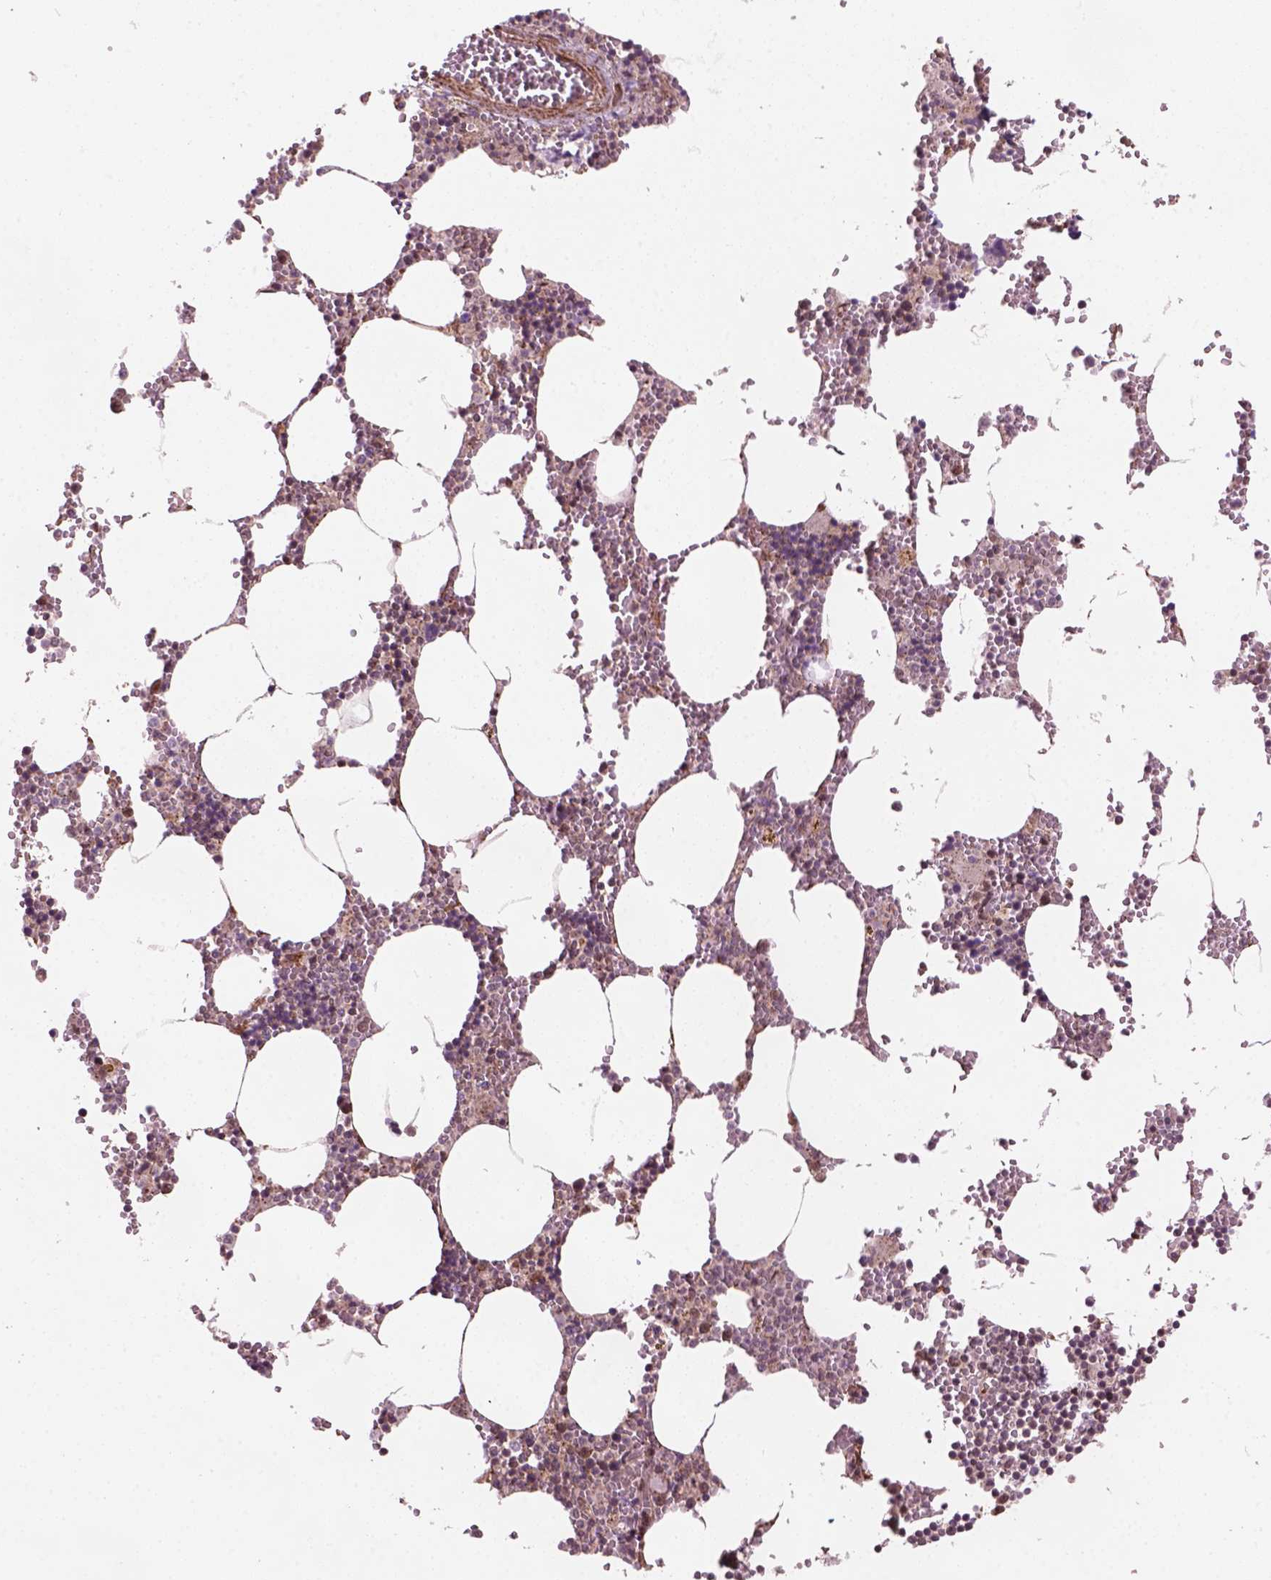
{"staining": {"intensity": "moderate", "quantity": "<25%", "location": "cytoplasmic/membranous,nuclear"}, "tissue": "bone marrow", "cell_type": "Hematopoietic cells", "image_type": "normal", "snomed": [{"axis": "morphology", "description": "Normal tissue, NOS"}, {"axis": "topography", "description": "Bone marrow"}], "caption": "A high-resolution image shows immunohistochemistry (IHC) staining of benign bone marrow, which demonstrates moderate cytoplasmic/membranous,nuclear positivity in approximately <25% of hematopoietic cells.", "gene": "PSMD11", "patient": {"sex": "male", "age": 54}}